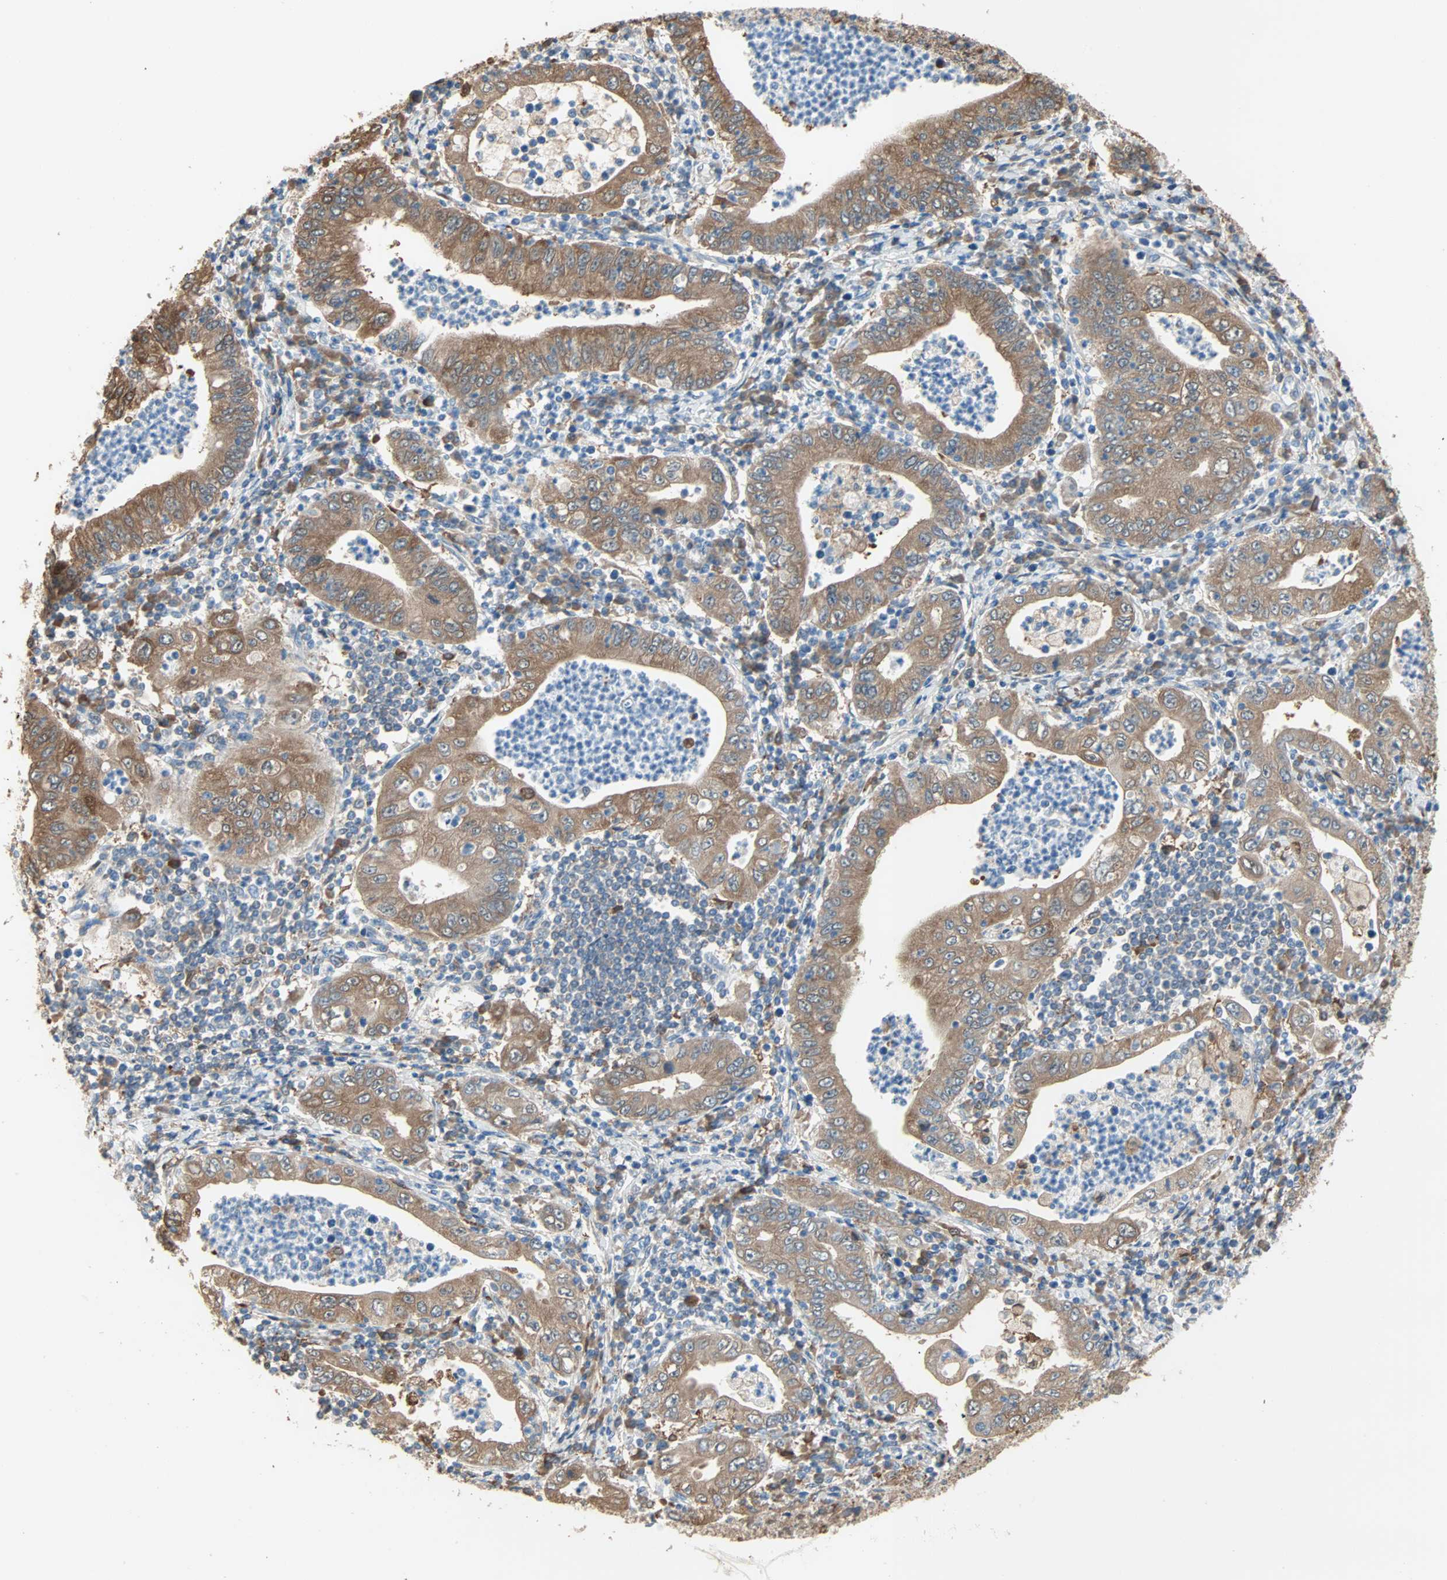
{"staining": {"intensity": "moderate", "quantity": ">75%", "location": "cytoplasmic/membranous"}, "tissue": "stomach cancer", "cell_type": "Tumor cells", "image_type": "cancer", "snomed": [{"axis": "morphology", "description": "Normal tissue, NOS"}, {"axis": "morphology", "description": "Adenocarcinoma, NOS"}, {"axis": "topography", "description": "Esophagus"}, {"axis": "topography", "description": "Stomach, upper"}, {"axis": "topography", "description": "Peripheral nerve tissue"}], "caption": "Moderate cytoplasmic/membranous expression for a protein is identified in approximately >75% of tumor cells of adenocarcinoma (stomach) using immunohistochemistry (IHC).", "gene": "PRDX1", "patient": {"sex": "male", "age": 62}}